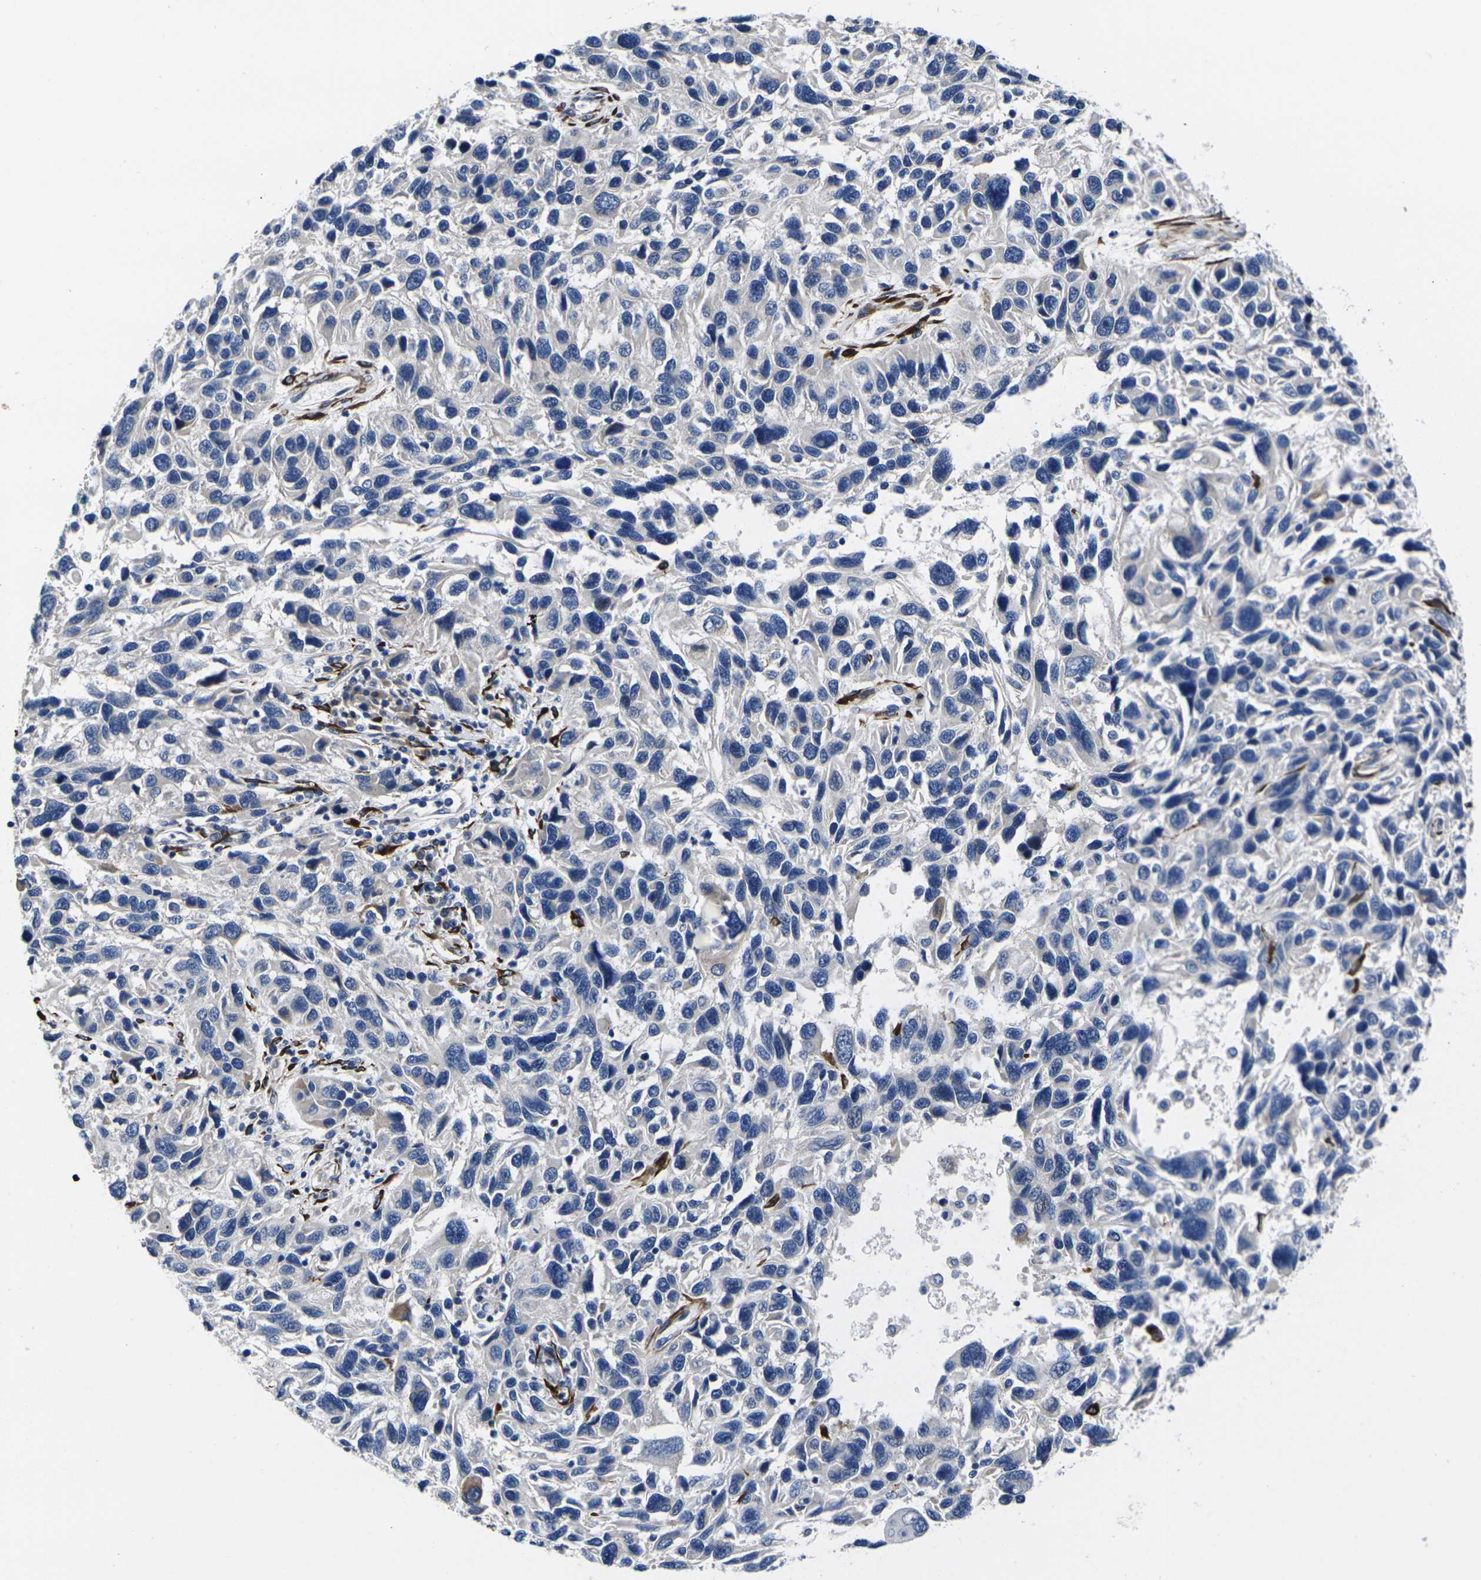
{"staining": {"intensity": "negative", "quantity": "none", "location": "none"}, "tissue": "melanoma", "cell_type": "Tumor cells", "image_type": "cancer", "snomed": [{"axis": "morphology", "description": "Malignant melanoma, NOS"}, {"axis": "topography", "description": "Skin"}], "caption": "Immunohistochemistry (IHC) of melanoma reveals no positivity in tumor cells.", "gene": "CYP2C8", "patient": {"sex": "male", "age": 53}}